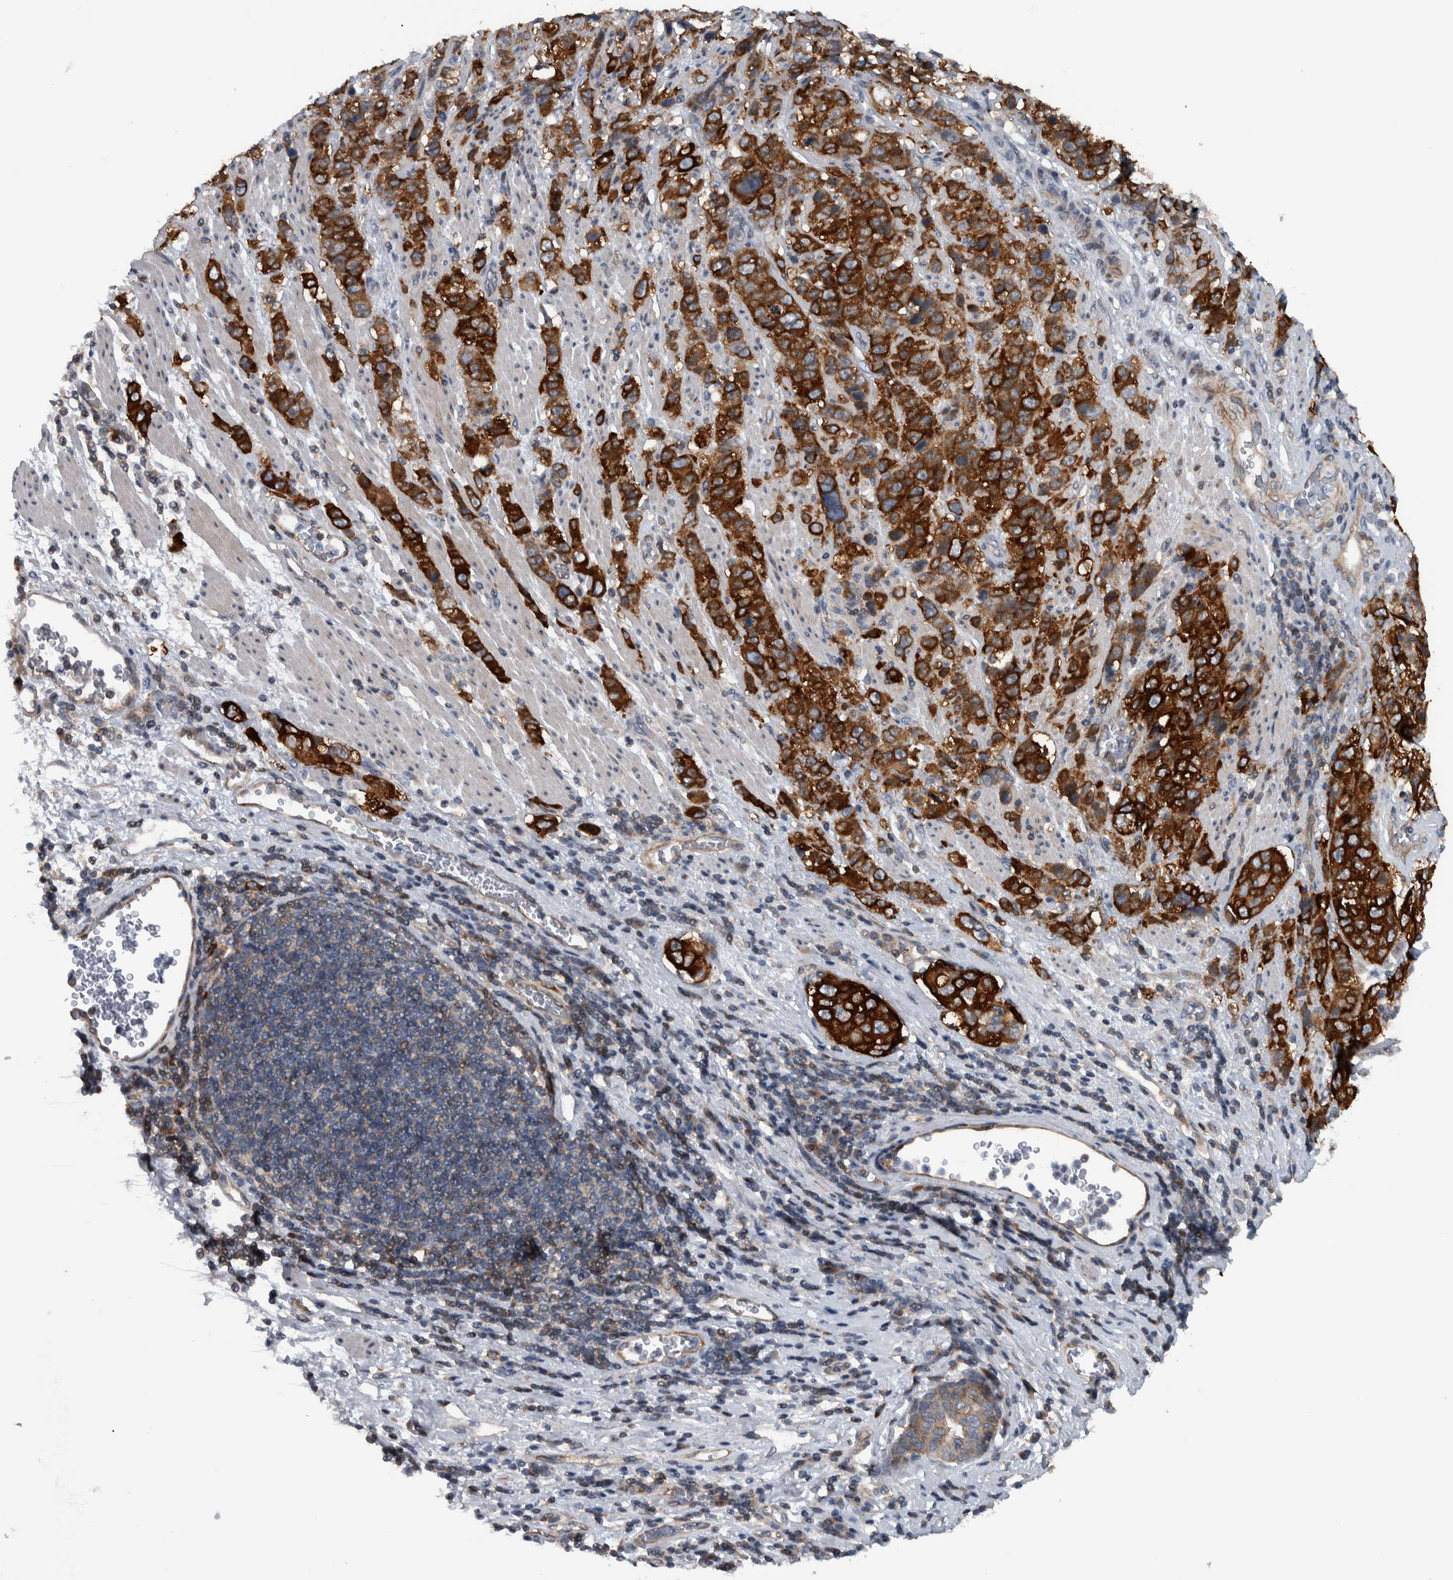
{"staining": {"intensity": "strong", "quantity": ">75%", "location": "cytoplasmic/membranous"}, "tissue": "stomach cancer", "cell_type": "Tumor cells", "image_type": "cancer", "snomed": [{"axis": "morphology", "description": "Adenocarcinoma, NOS"}, {"axis": "topography", "description": "Stomach"}], "caption": "Human adenocarcinoma (stomach) stained with a brown dye displays strong cytoplasmic/membranous positive staining in approximately >75% of tumor cells.", "gene": "BAIAP2L1", "patient": {"sex": "male", "age": 48}}